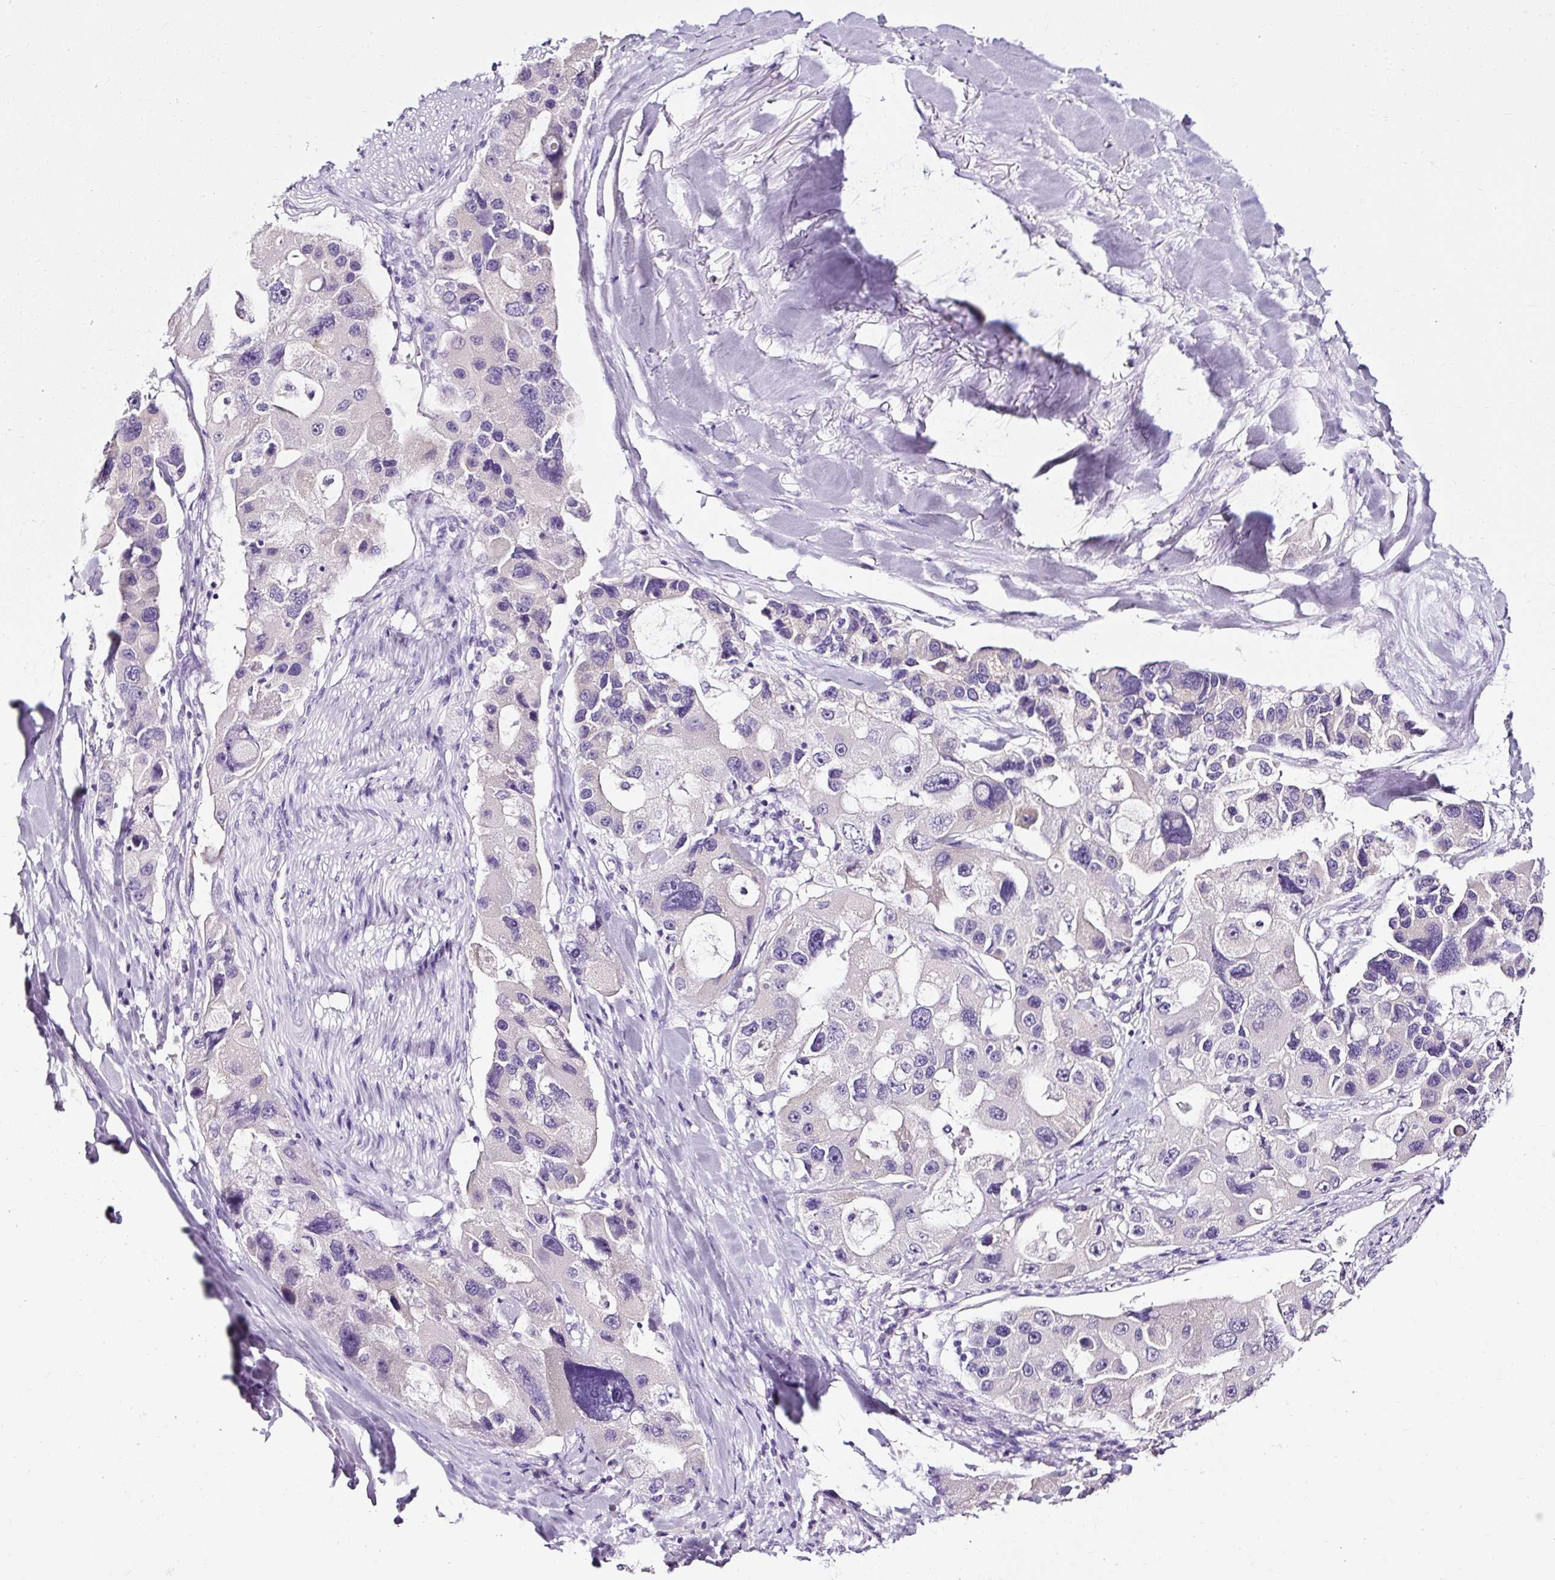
{"staining": {"intensity": "negative", "quantity": "none", "location": "none"}, "tissue": "lung cancer", "cell_type": "Tumor cells", "image_type": "cancer", "snomed": [{"axis": "morphology", "description": "Adenocarcinoma, NOS"}, {"axis": "topography", "description": "Lung"}], "caption": "IHC photomicrograph of lung cancer stained for a protein (brown), which displays no positivity in tumor cells. Brightfield microscopy of immunohistochemistry (IHC) stained with DAB (brown) and hematoxylin (blue), captured at high magnification.", "gene": "ATP2A1", "patient": {"sex": "female", "age": 54}}